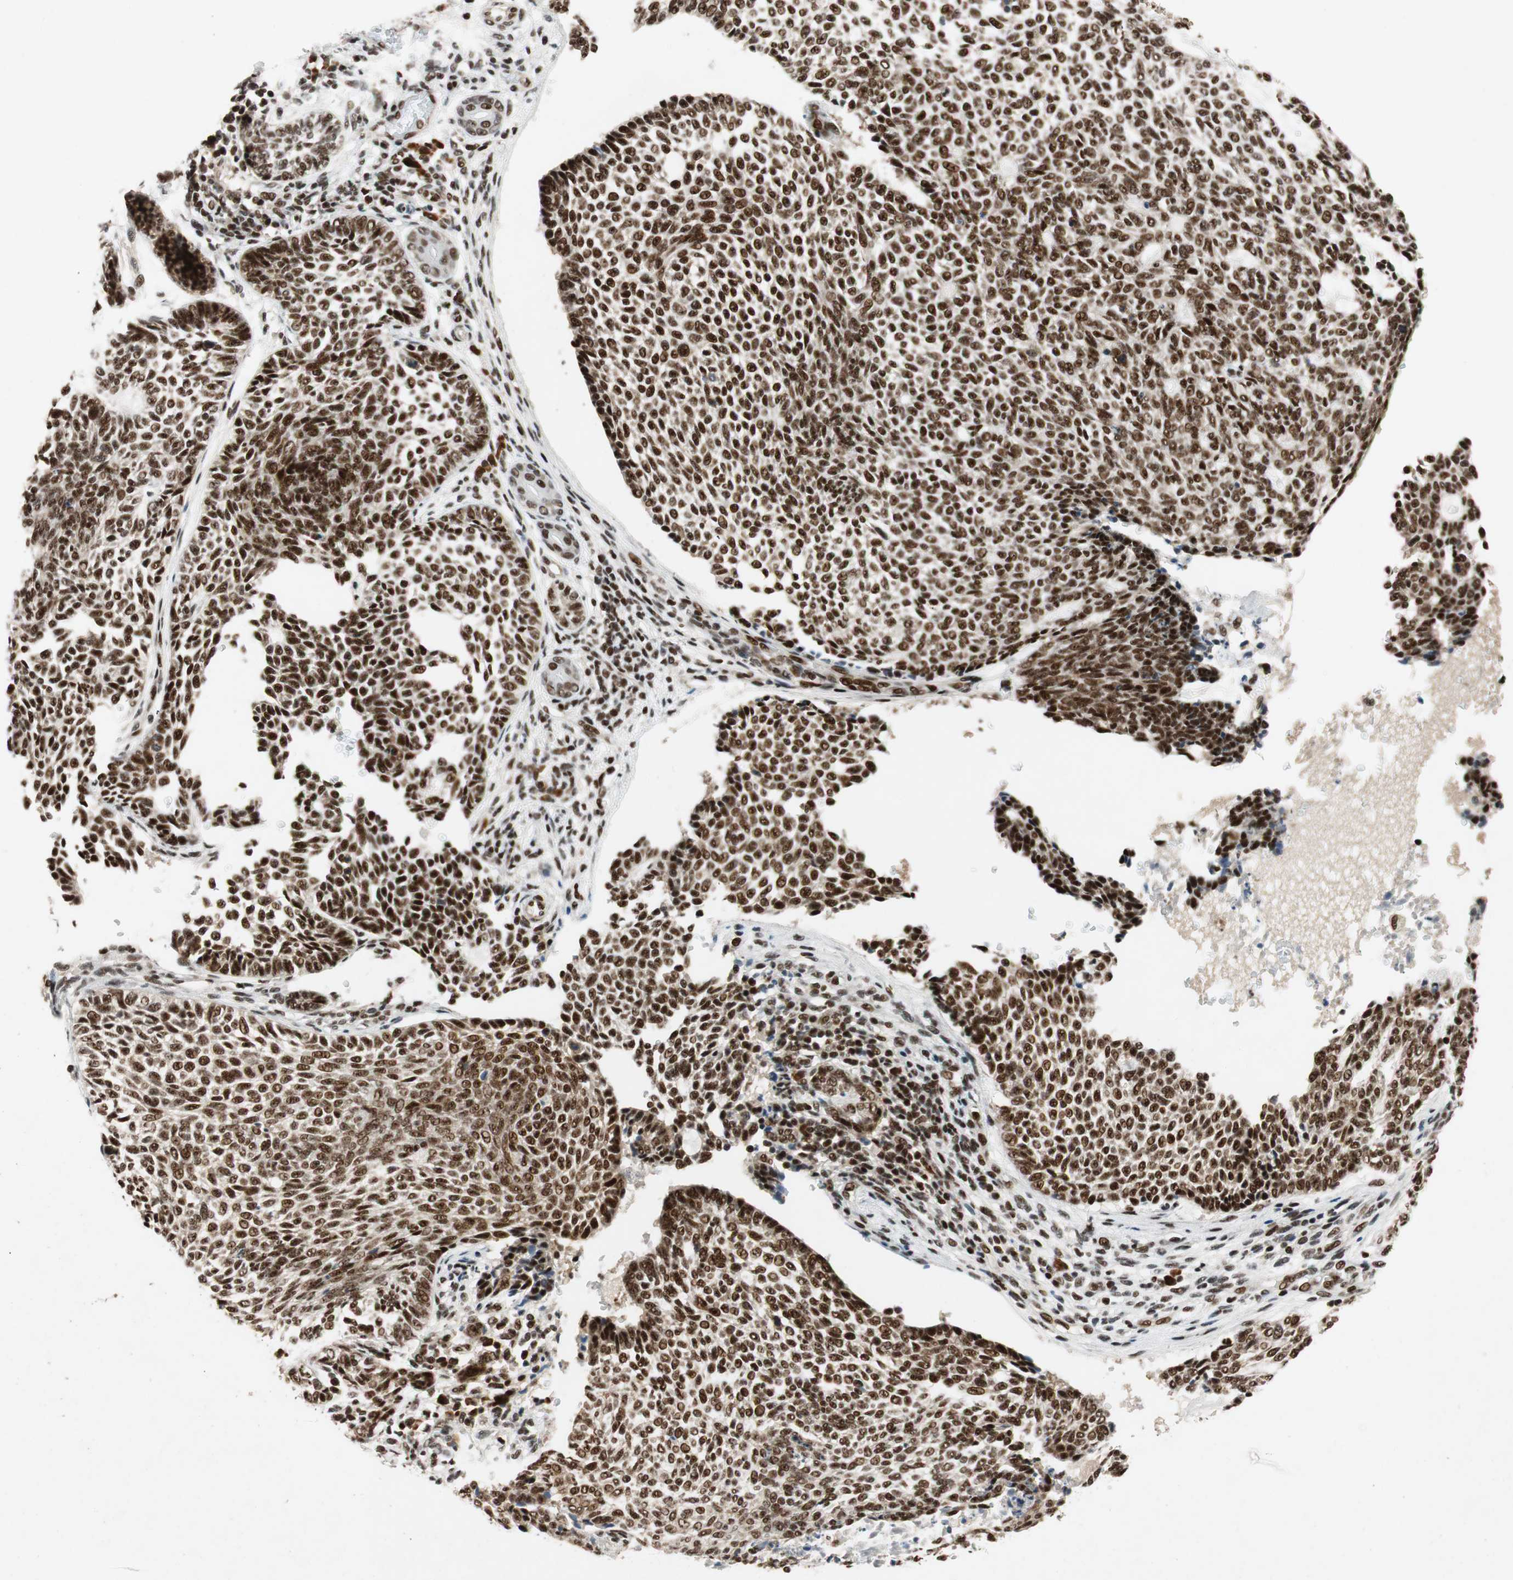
{"staining": {"intensity": "strong", "quantity": ">75%", "location": "nuclear"}, "tissue": "skin cancer", "cell_type": "Tumor cells", "image_type": "cancer", "snomed": [{"axis": "morphology", "description": "Basal cell carcinoma"}, {"axis": "topography", "description": "Skin"}], "caption": "Protein staining of basal cell carcinoma (skin) tissue exhibits strong nuclear positivity in about >75% of tumor cells.", "gene": "NCBP3", "patient": {"sex": "male", "age": 87}}